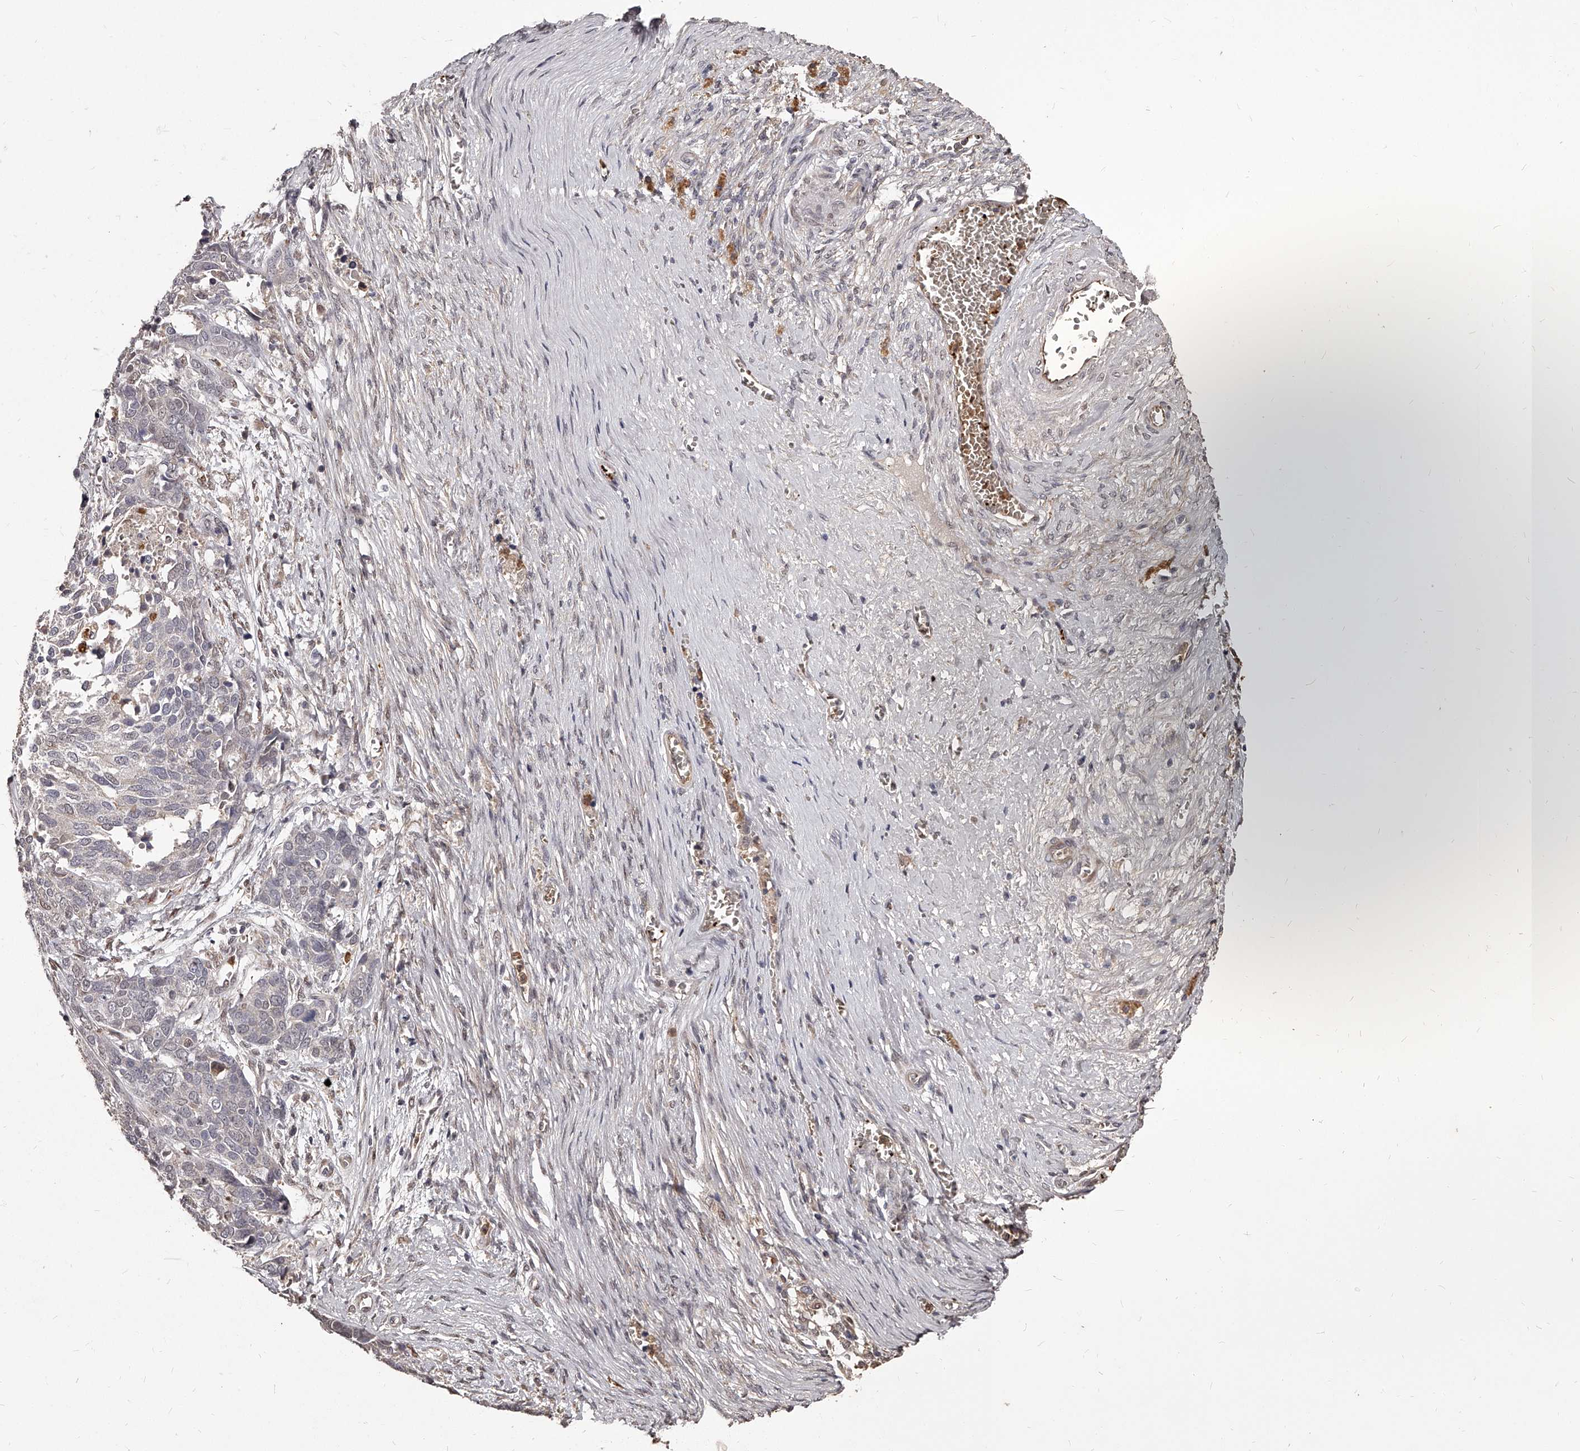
{"staining": {"intensity": "negative", "quantity": "none", "location": "none"}, "tissue": "ovarian cancer", "cell_type": "Tumor cells", "image_type": "cancer", "snomed": [{"axis": "morphology", "description": "Cystadenocarcinoma, serous, NOS"}, {"axis": "topography", "description": "Ovary"}], "caption": "Immunohistochemical staining of ovarian serous cystadenocarcinoma exhibits no significant positivity in tumor cells.", "gene": "URGCP", "patient": {"sex": "female", "age": 44}}